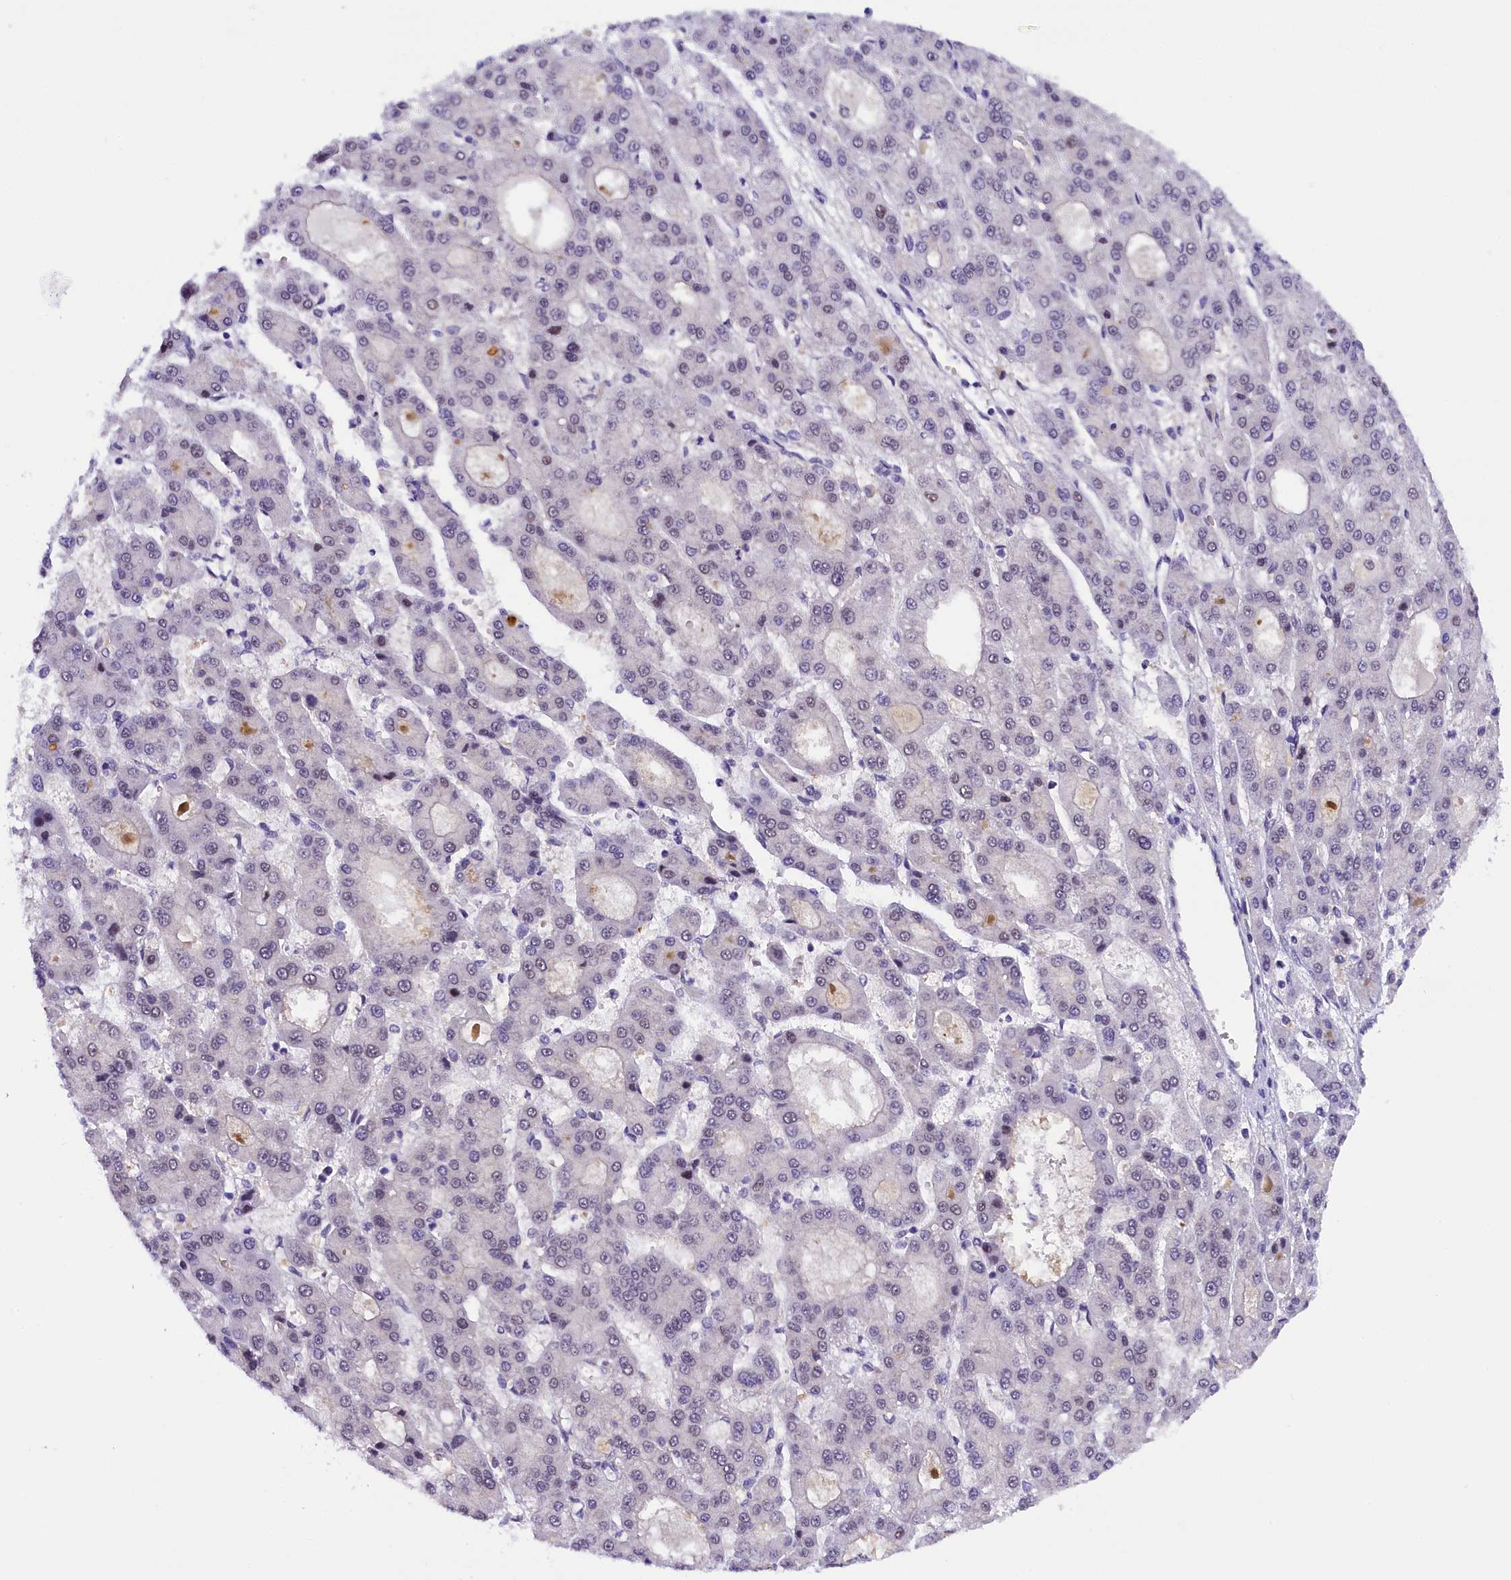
{"staining": {"intensity": "negative", "quantity": "none", "location": "none"}, "tissue": "liver cancer", "cell_type": "Tumor cells", "image_type": "cancer", "snomed": [{"axis": "morphology", "description": "Carcinoma, Hepatocellular, NOS"}, {"axis": "topography", "description": "Liver"}], "caption": "A high-resolution image shows immunohistochemistry (IHC) staining of liver cancer (hepatocellular carcinoma), which reveals no significant expression in tumor cells.", "gene": "IQCN", "patient": {"sex": "male", "age": 70}}